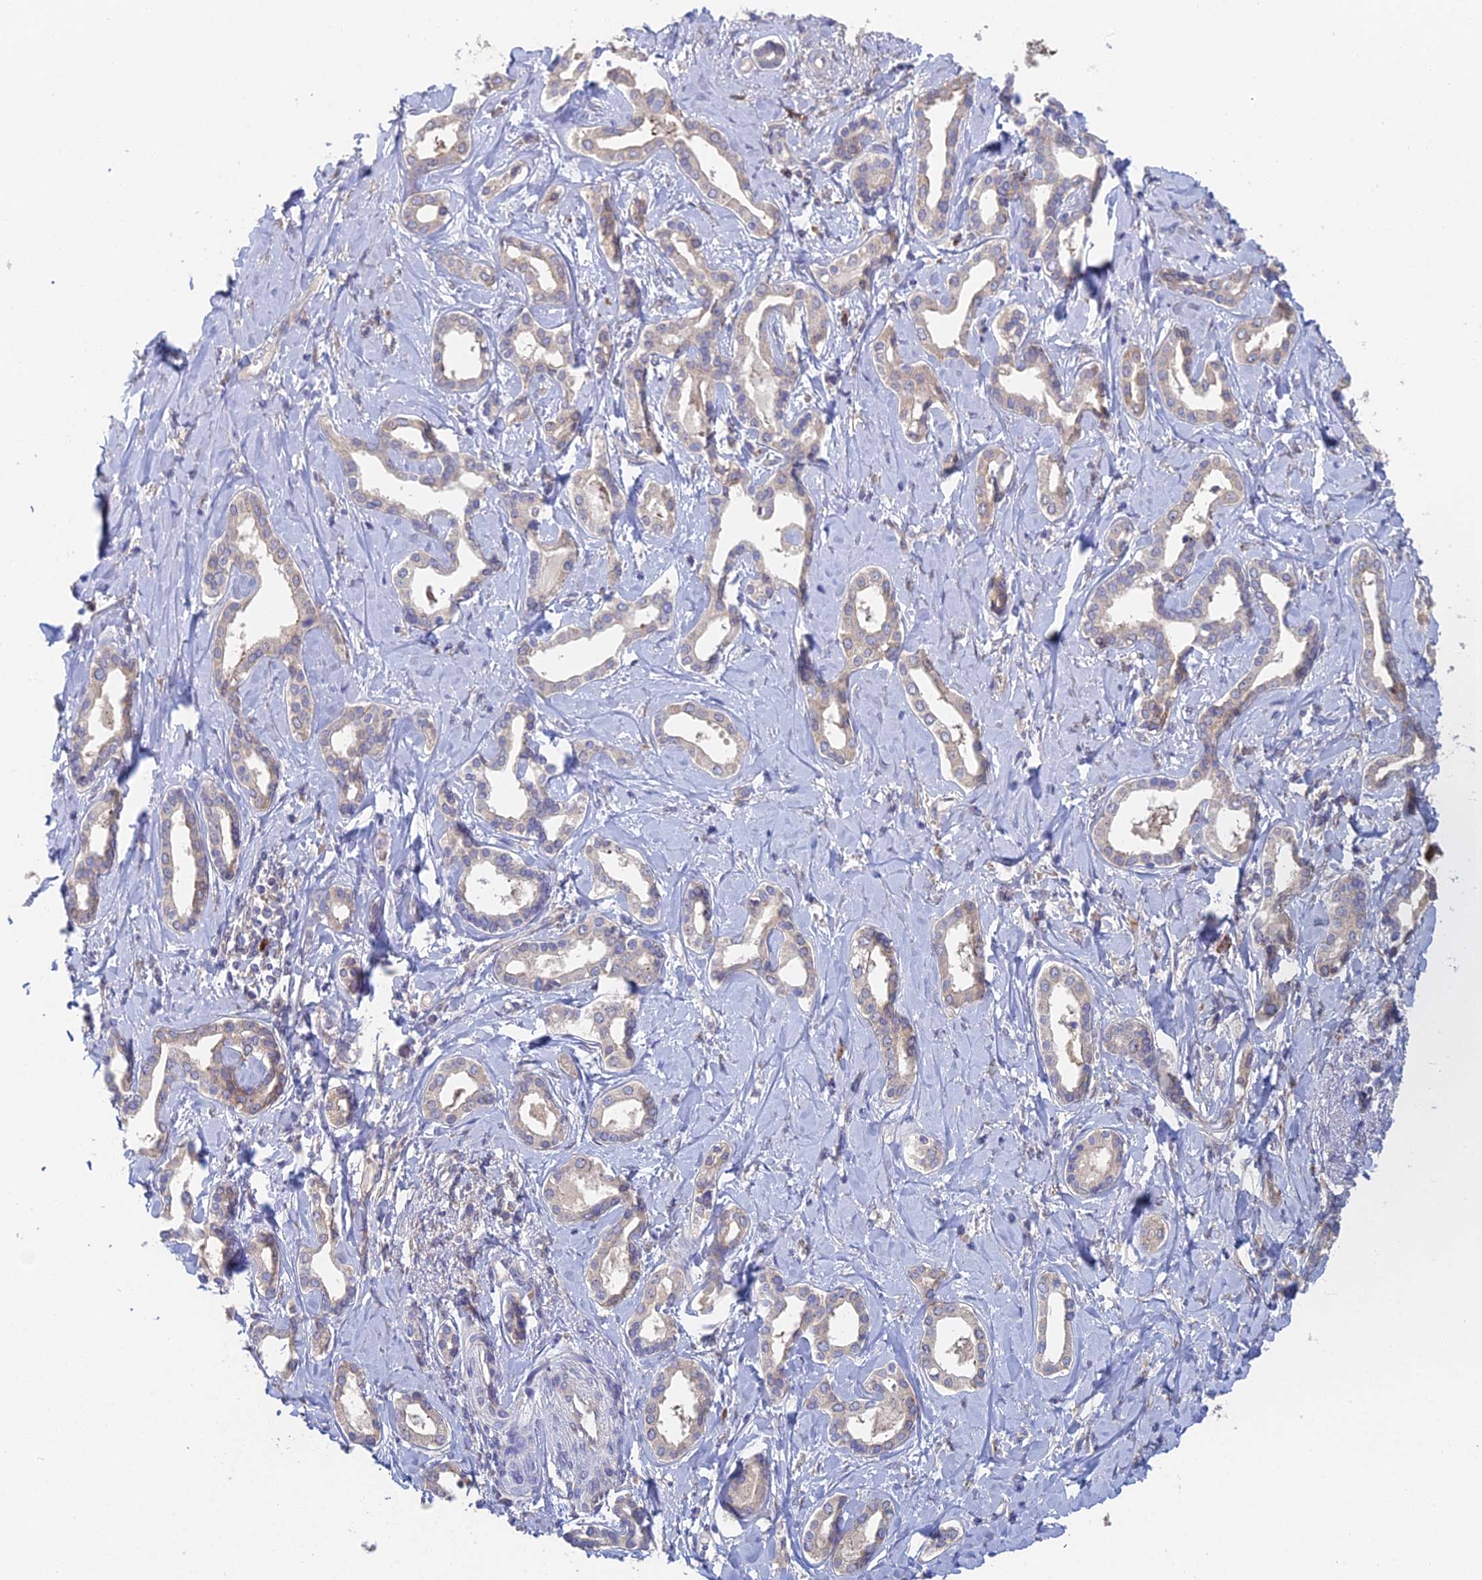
{"staining": {"intensity": "weak", "quantity": "25%-75%", "location": "cytoplasmic/membranous"}, "tissue": "liver cancer", "cell_type": "Tumor cells", "image_type": "cancer", "snomed": [{"axis": "morphology", "description": "Cholangiocarcinoma"}, {"axis": "topography", "description": "Liver"}], "caption": "Weak cytoplasmic/membranous positivity is appreciated in approximately 25%-75% of tumor cells in liver cholangiocarcinoma.", "gene": "ELOF1", "patient": {"sex": "female", "age": 77}}